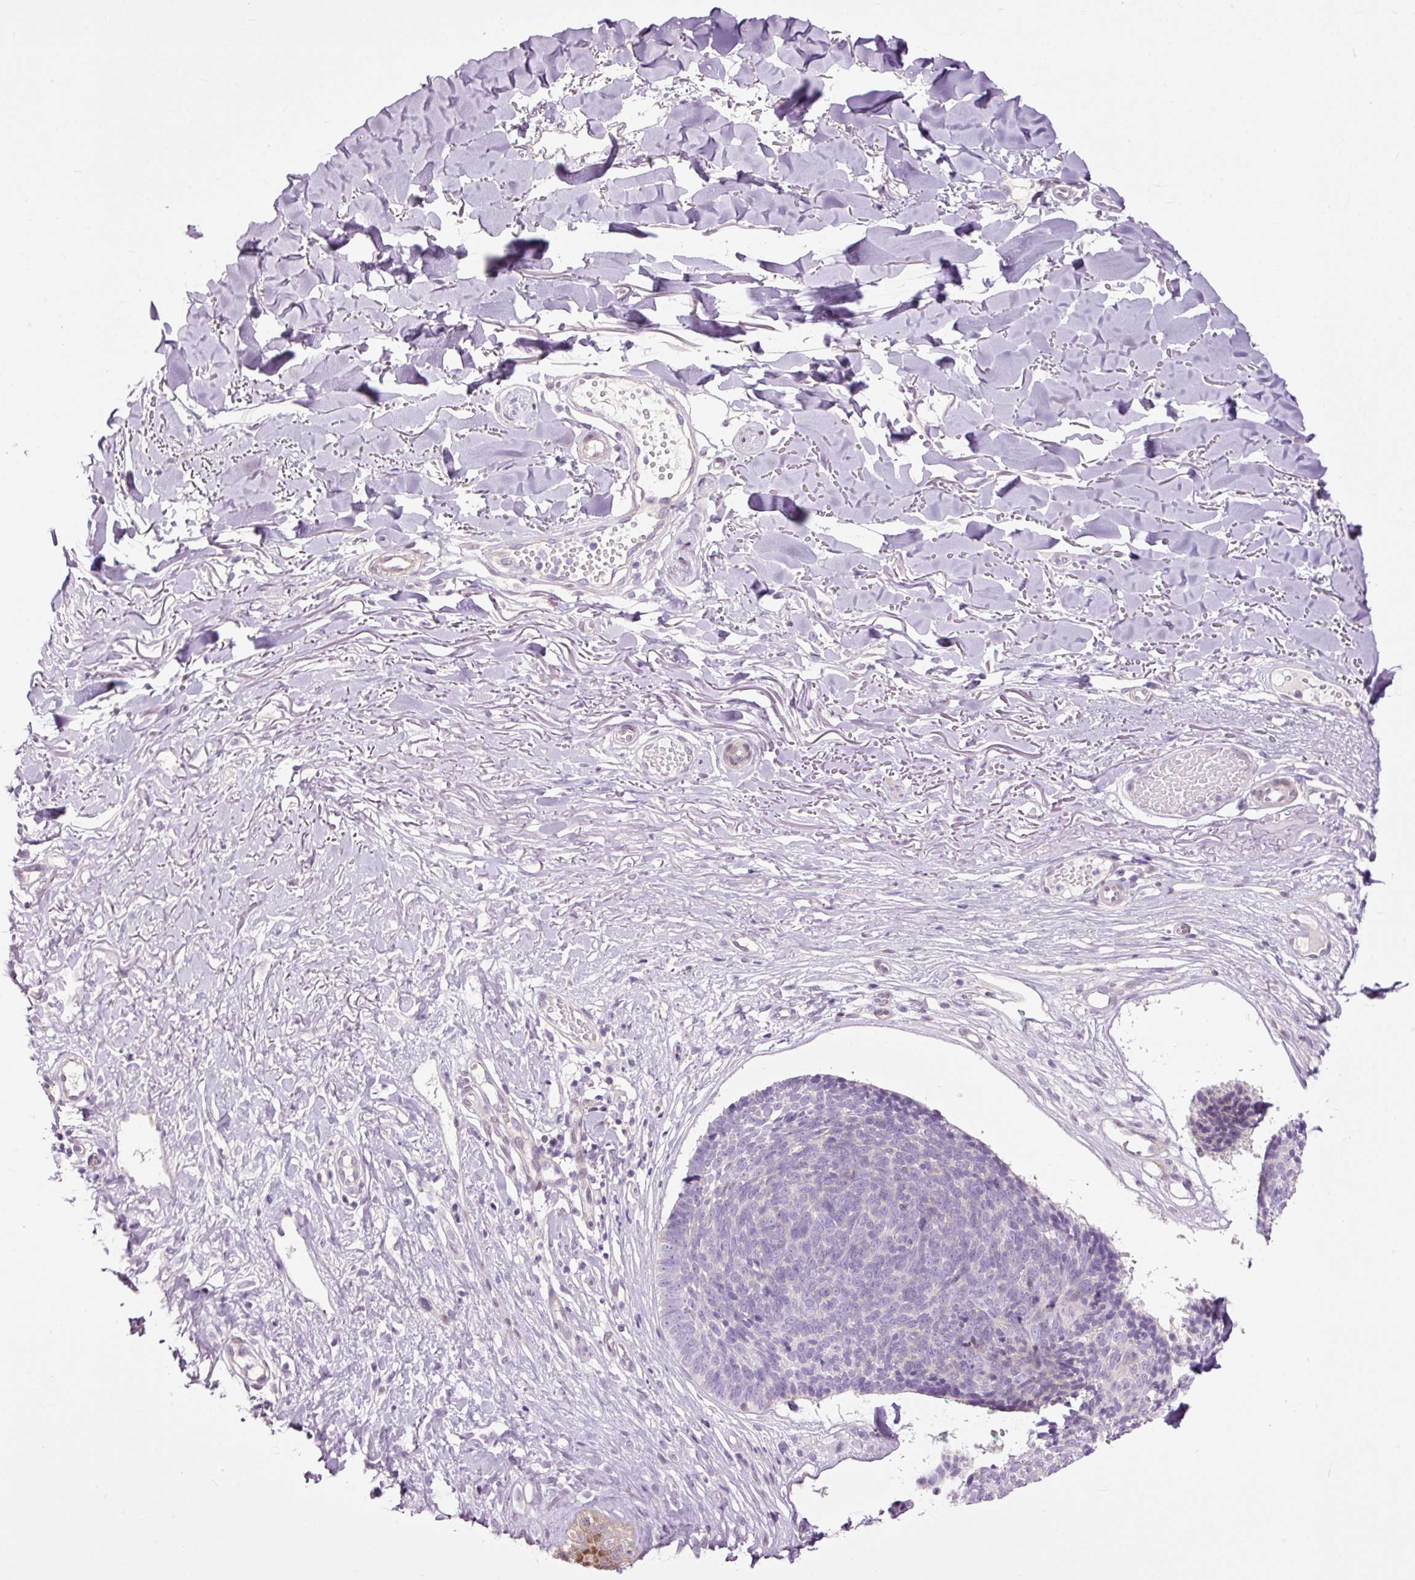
{"staining": {"intensity": "negative", "quantity": "none", "location": "none"}, "tissue": "skin cancer", "cell_type": "Tumor cells", "image_type": "cancer", "snomed": [{"axis": "morphology", "description": "Basal cell carcinoma"}, {"axis": "topography", "description": "Skin"}, {"axis": "topography", "description": "Skin of neck"}, {"axis": "topography", "description": "Skin of shoulder"}, {"axis": "topography", "description": "Skin of back"}], "caption": "Tumor cells show no significant protein staining in skin basal cell carcinoma.", "gene": "FCRL4", "patient": {"sex": "male", "age": 80}}